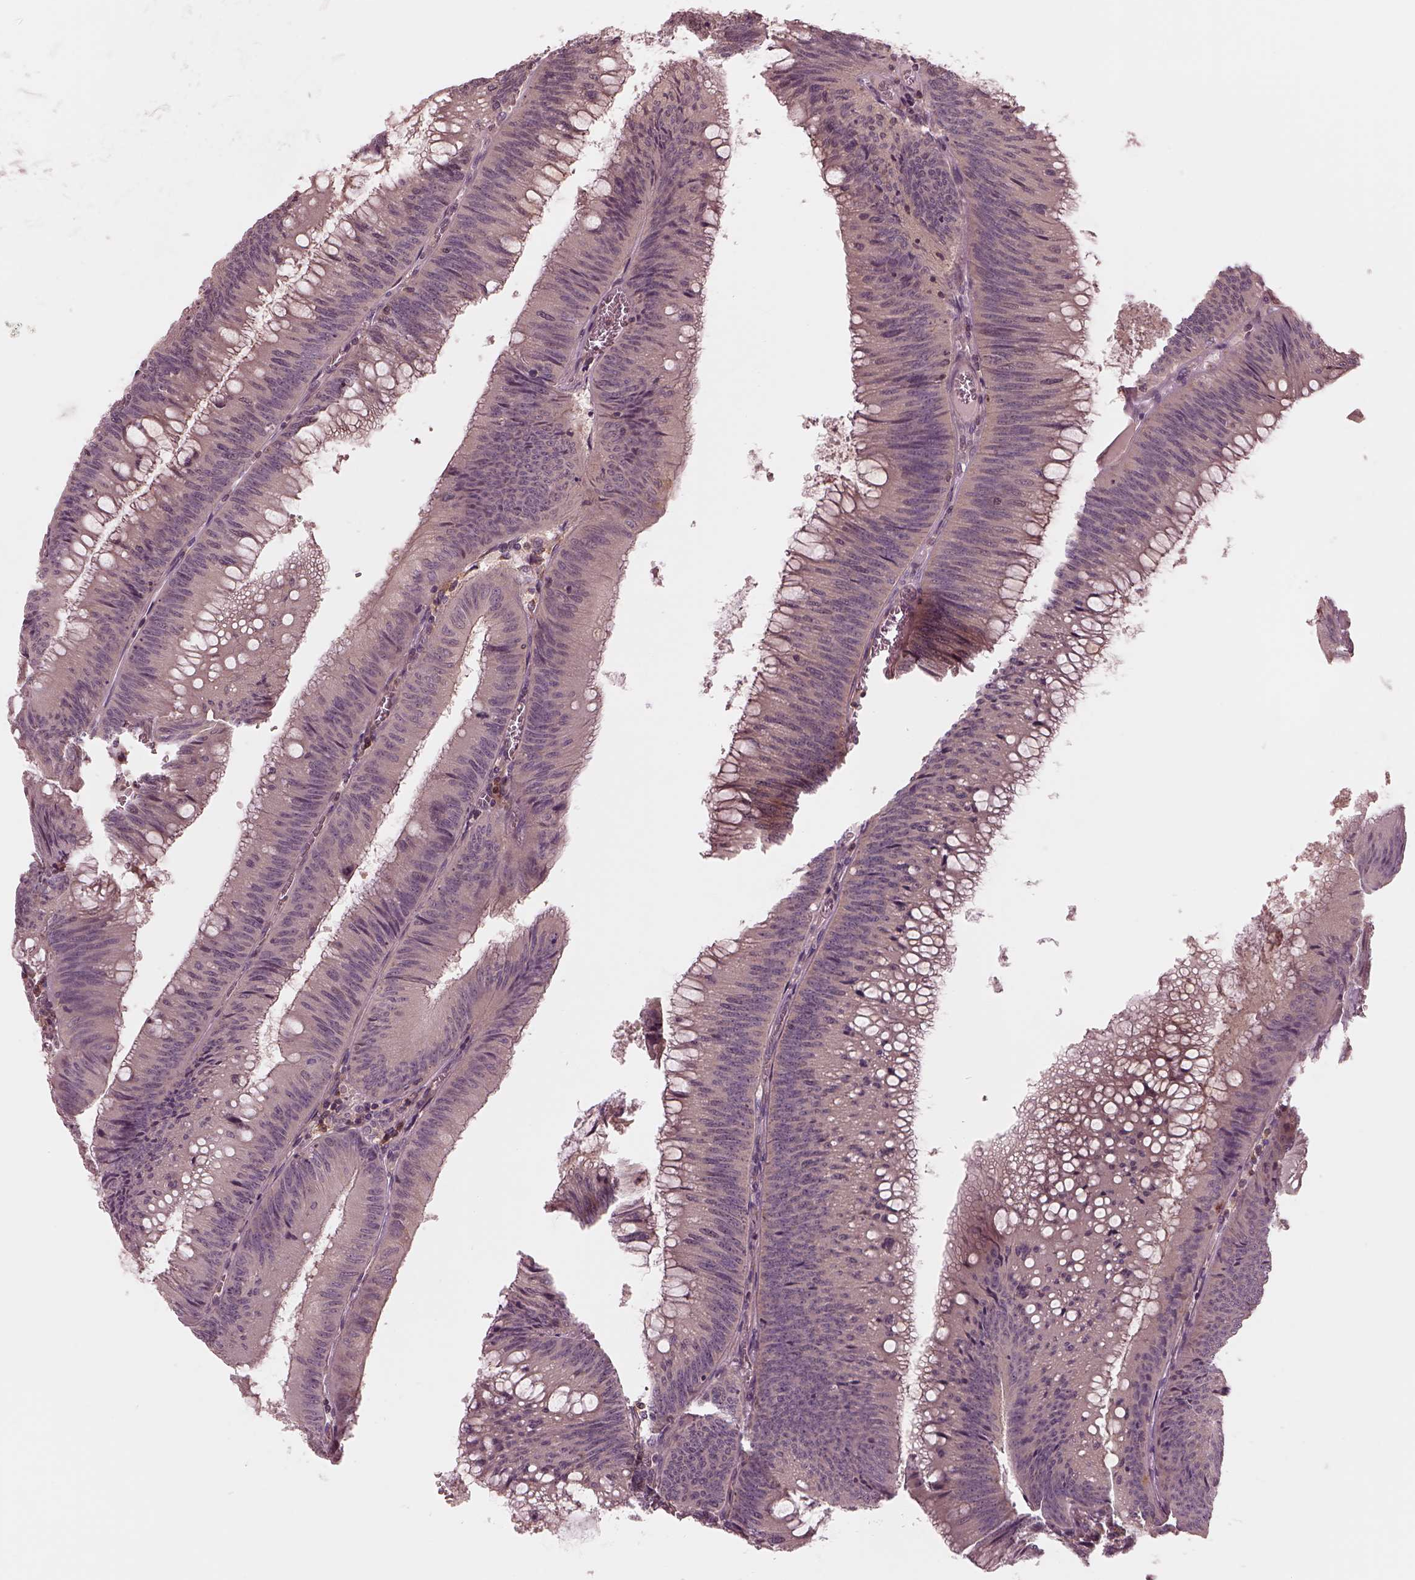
{"staining": {"intensity": "weak", "quantity": "<25%", "location": "cytoplasmic/membranous"}, "tissue": "colorectal cancer", "cell_type": "Tumor cells", "image_type": "cancer", "snomed": [{"axis": "morphology", "description": "Adenocarcinoma, NOS"}, {"axis": "topography", "description": "Rectum"}], "caption": "The photomicrograph displays no significant staining in tumor cells of colorectal cancer.", "gene": "FAM107B", "patient": {"sex": "female", "age": 72}}